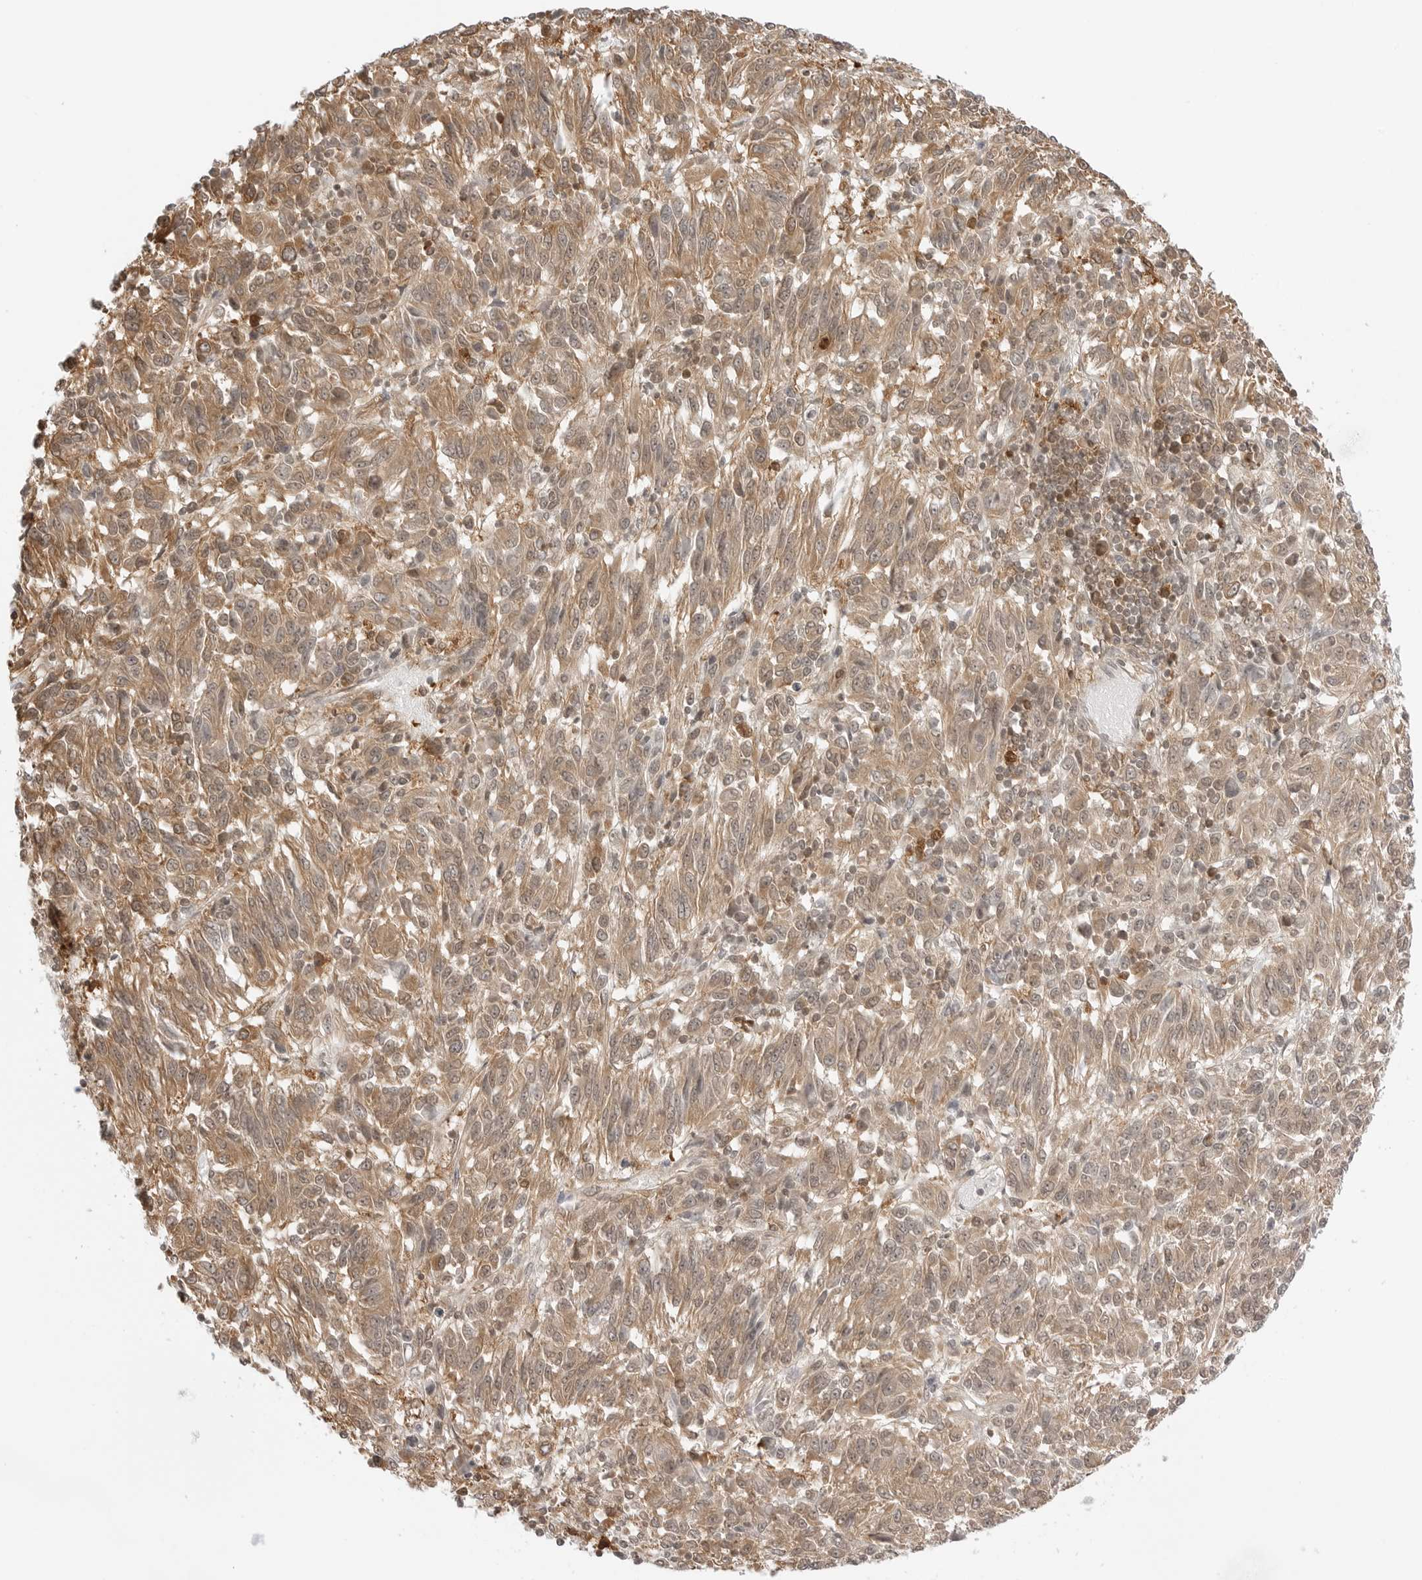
{"staining": {"intensity": "weak", "quantity": ">75%", "location": "cytoplasmic/membranous"}, "tissue": "melanoma", "cell_type": "Tumor cells", "image_type": "cancer", "snomed": [{"axis": "morphology", "description": "Malignant melanoma, Metastatic site"}, {"axis": "topography", "description": "Lung"}], "caption": "A high-resolution image shows immunohistochemistry (IHC) staining of malignant melanoma (metastatic site), which displays weak cytoplasmic/membranous expression in approximately >75% of tumor cells. The staining is performed using DAB brown chromogen to label protein expression. The nuclei are counter-stained blue using hematoxylin.", "gene": "NUDC", "patient": {"sex": "male", "age": 64}}